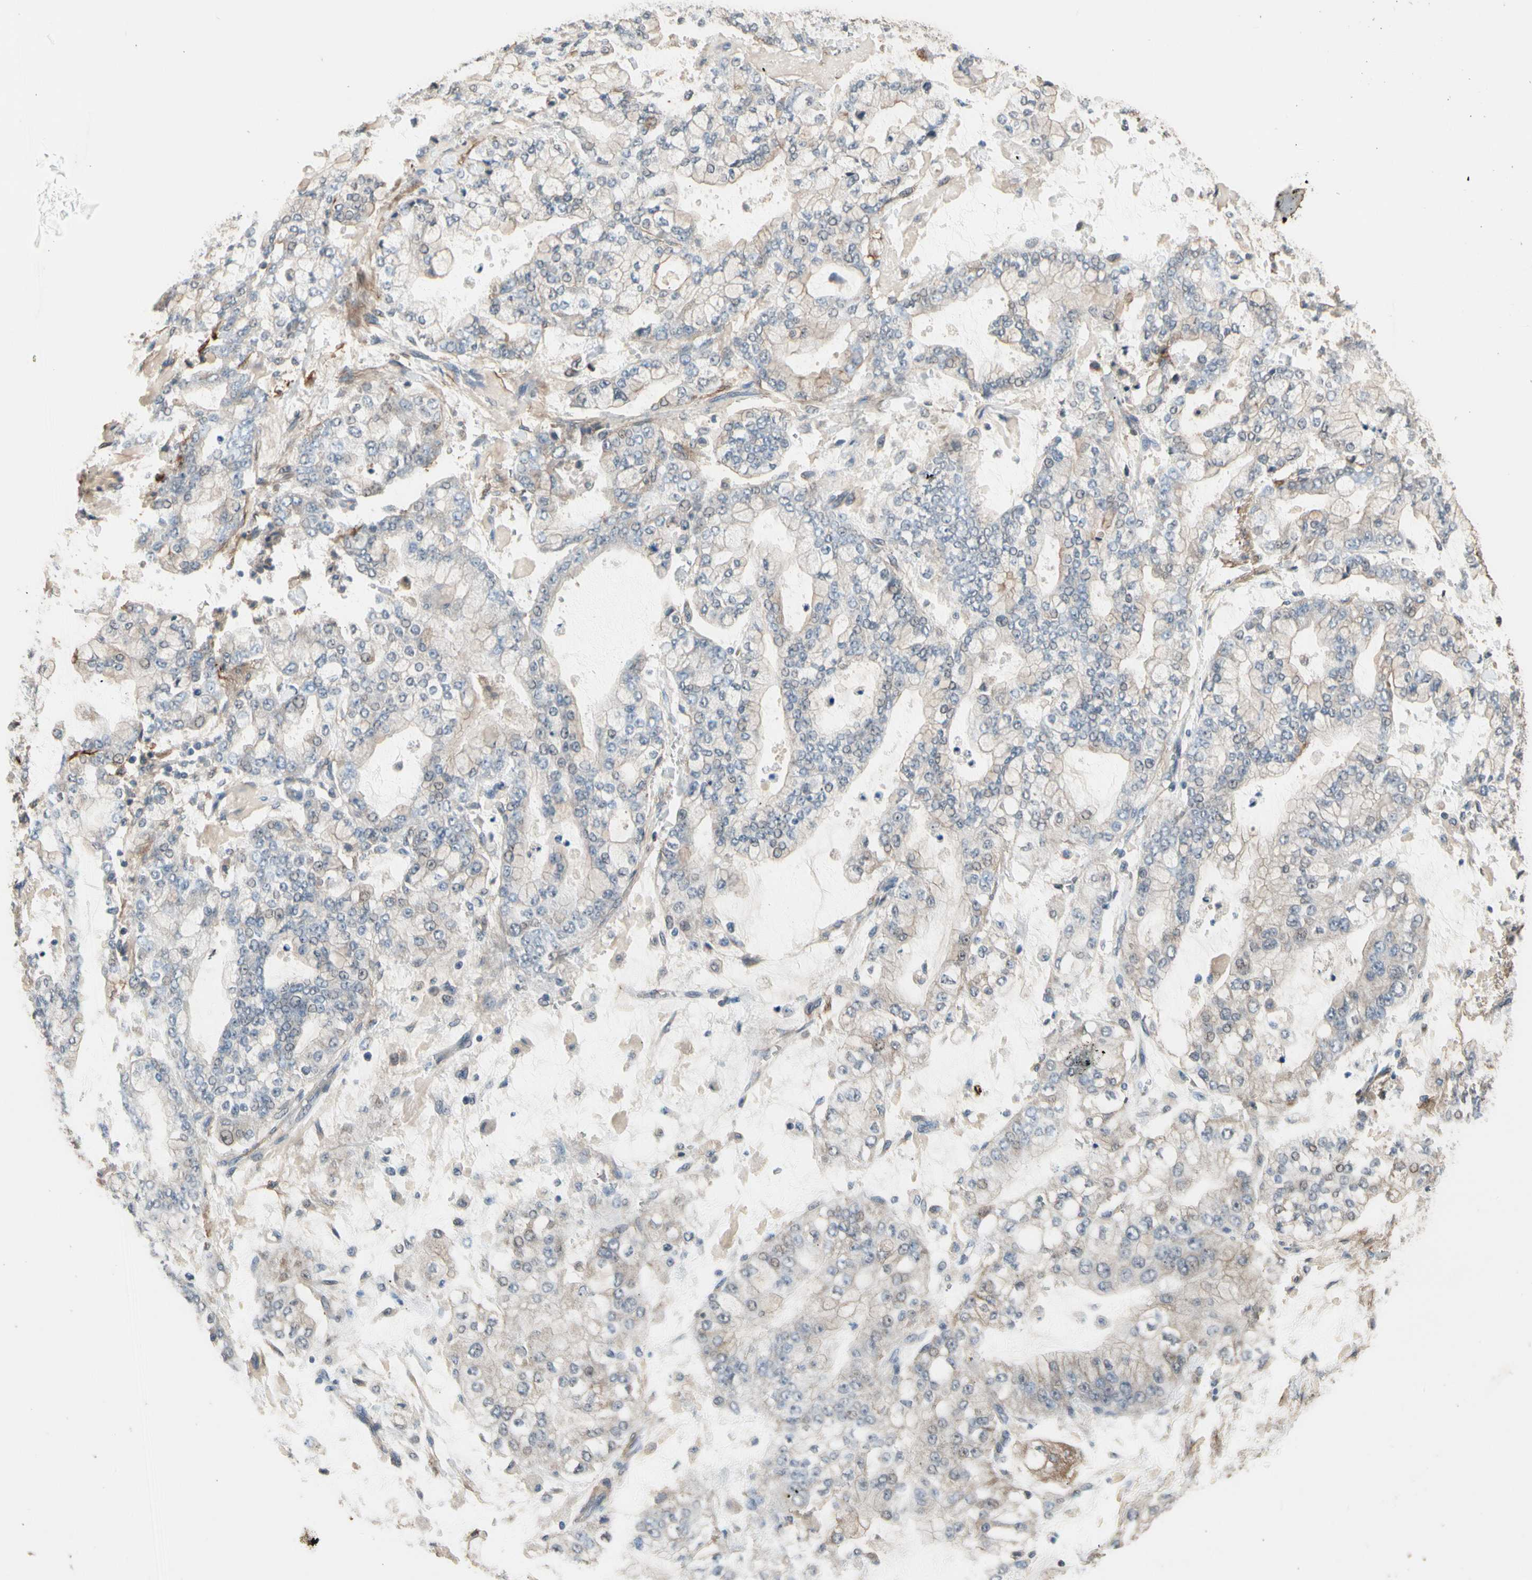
{"staining": {"intensity": "negative", "quantity": "none", "location": "none"}, "tissue": "stomach cancer", "cell_type": "Tumor cells", "image_type": "cancer", "snomed": [{"axis": "morphology", "description": "Adenocarcinoma, NOS"}, {"axis": "topography", "description": "Stomach"}], "caption": "Micrograph shows no significant protein expression in tumor cells of adenocarcinoma (stomach).", "gene": "SUSD2", "patient": {"sex": "male", "age": 76}}